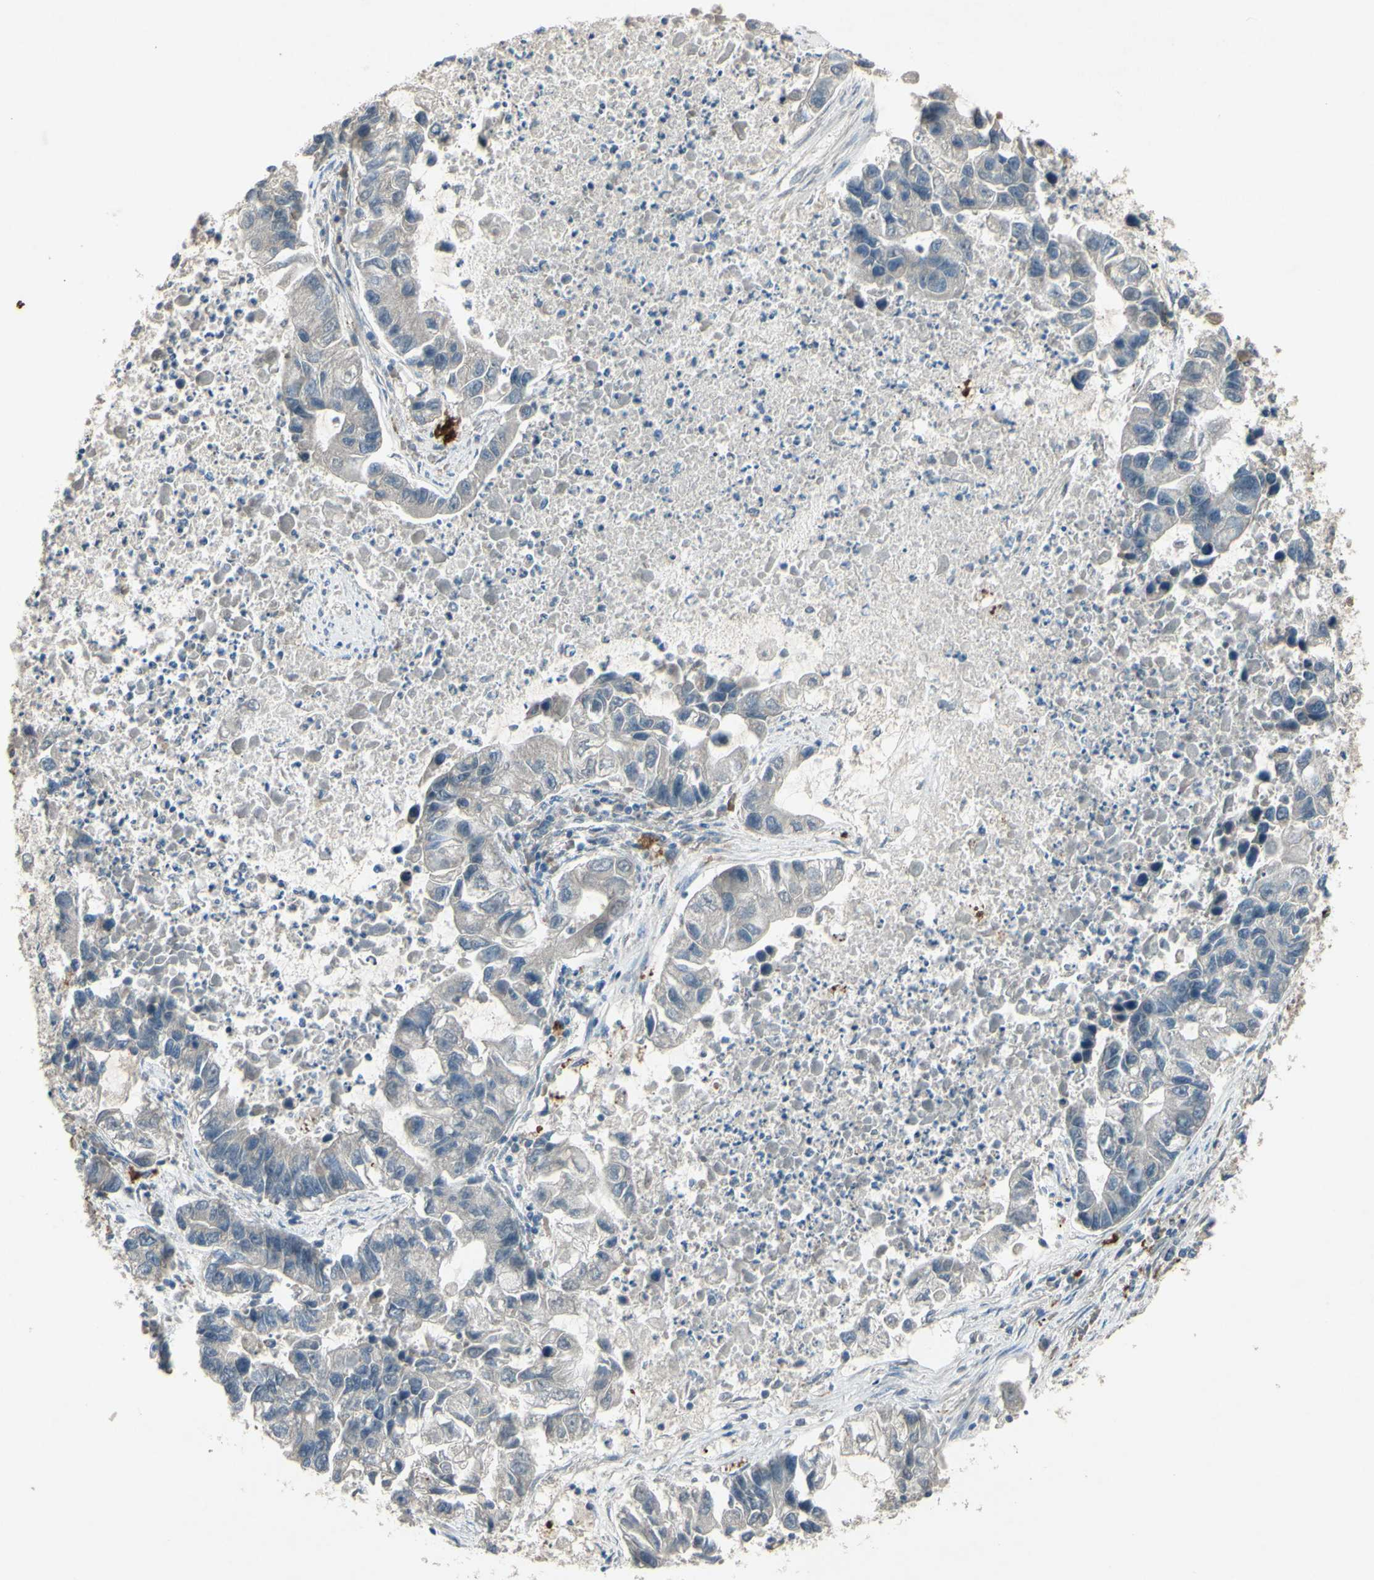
{"staining": {"intensity": "negative", "quantity": "none", "location": "none"}, "tissue": "lung cancer", "cell_type": "Tumor cells", "image_type": "cancer", "snomed": [{"axis": "morphology", "description": "Adenocarcinoma, NOS"}, {"axis": "topography", "description": "Lung"}], "caption": "Immunohistochemistry (IHC) of human adenocarcinoma (lung) displays no staining in tumor cells.", "gene": "TIMM21", "patient": {"sex": "female", "age": 51}}